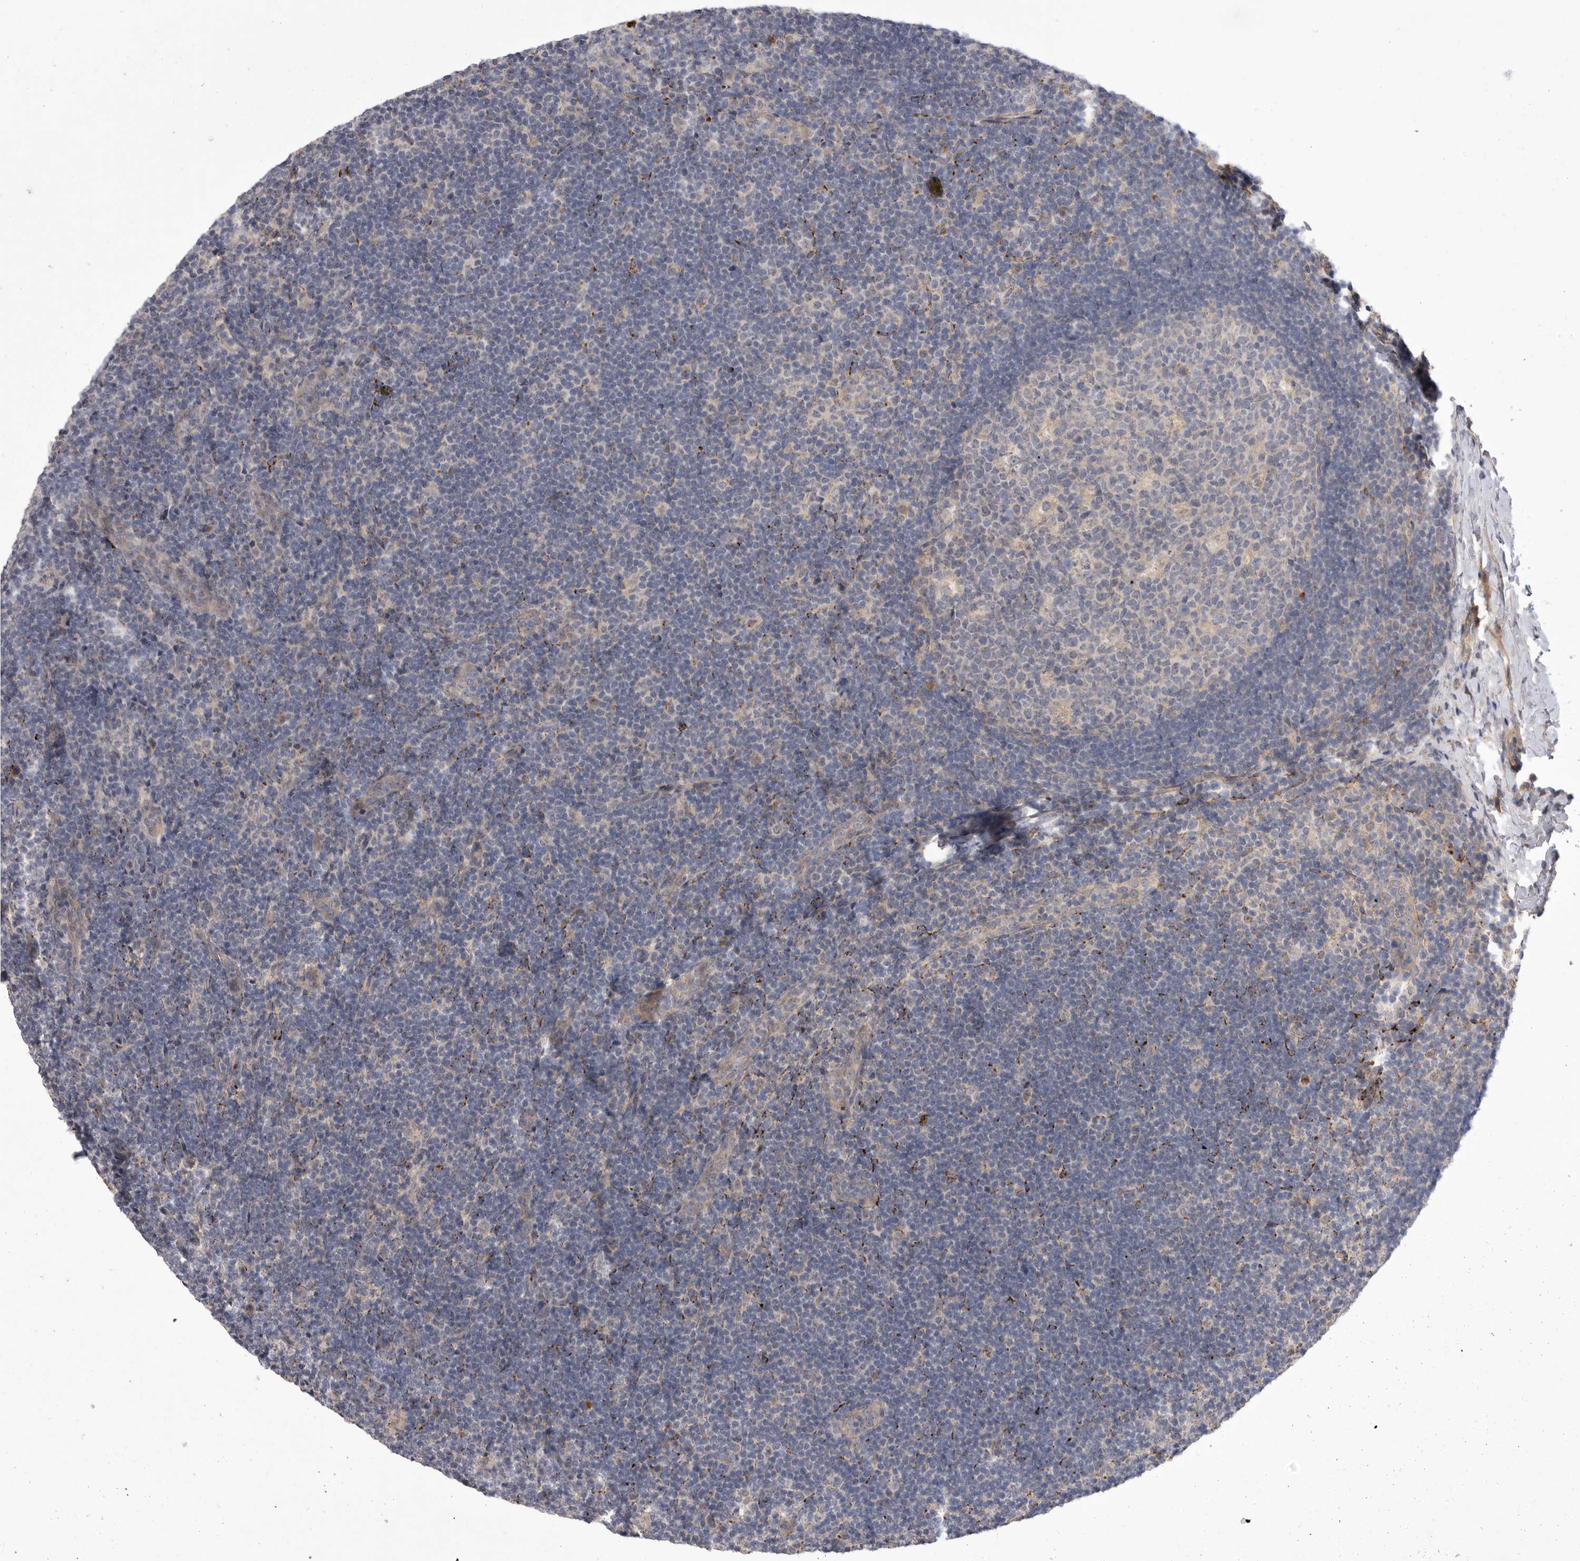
{"staining": {"intensity": "weak", "quantity": "<25%", "location": "cytoplasmic/membranous"}, "tissue": "lymph node", "cell_type": "Germinal center cells", "image_type": "normal", "snomed": [{"axis": "morphology", "description": "Normal tissue, NOS"}, {"axis": "topography", "description": "Lymph node"}], "caption": "Protein analysis of benign lymph node reveals no significant expression in germinal center cells.", "gene": "DHDDS", "patient": {"sex": "female", "age": 22}}